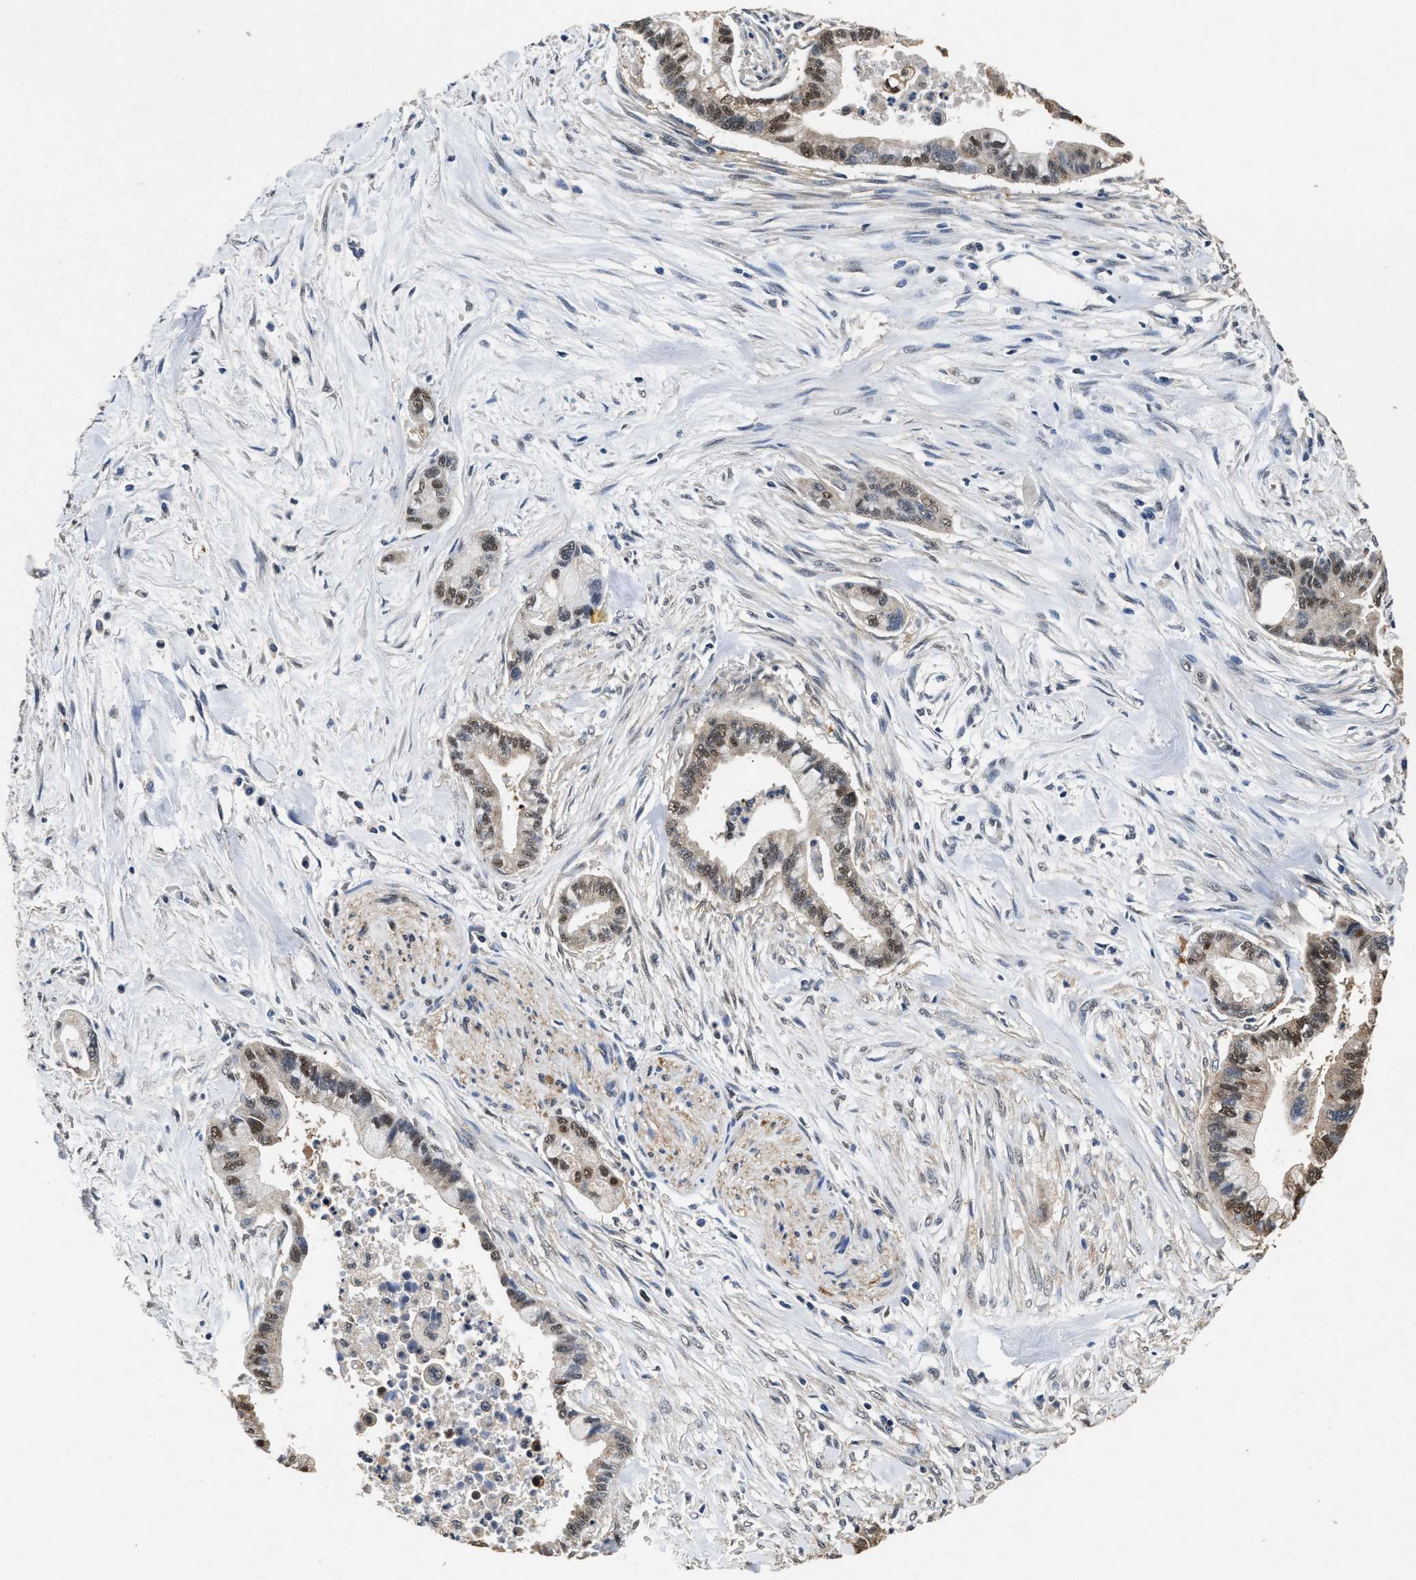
{"staining": {"intensity": "moderate", "quantity": ">75%", "location": "nuclear"}, "tissue": "pancreatic cancer", "cell_type": "Tumor cells", "image_type": "cancer", "snomed": [{"axis": "morphology", "description": "Adenocarcinoma, NOS"}, {"axis": "topography", "description": "Pancreas"}], "caption": "Pancreatic adenocarcinoma tissue exhibits moderate nuclear positivity in approximately >75% of tumor cells (DAB (3,3'-diaminobenzidine) IHC with brightfield microscopy, high magnification).", "gene": "ACAT2", "patient": {"sex": "male", "age": 70}}